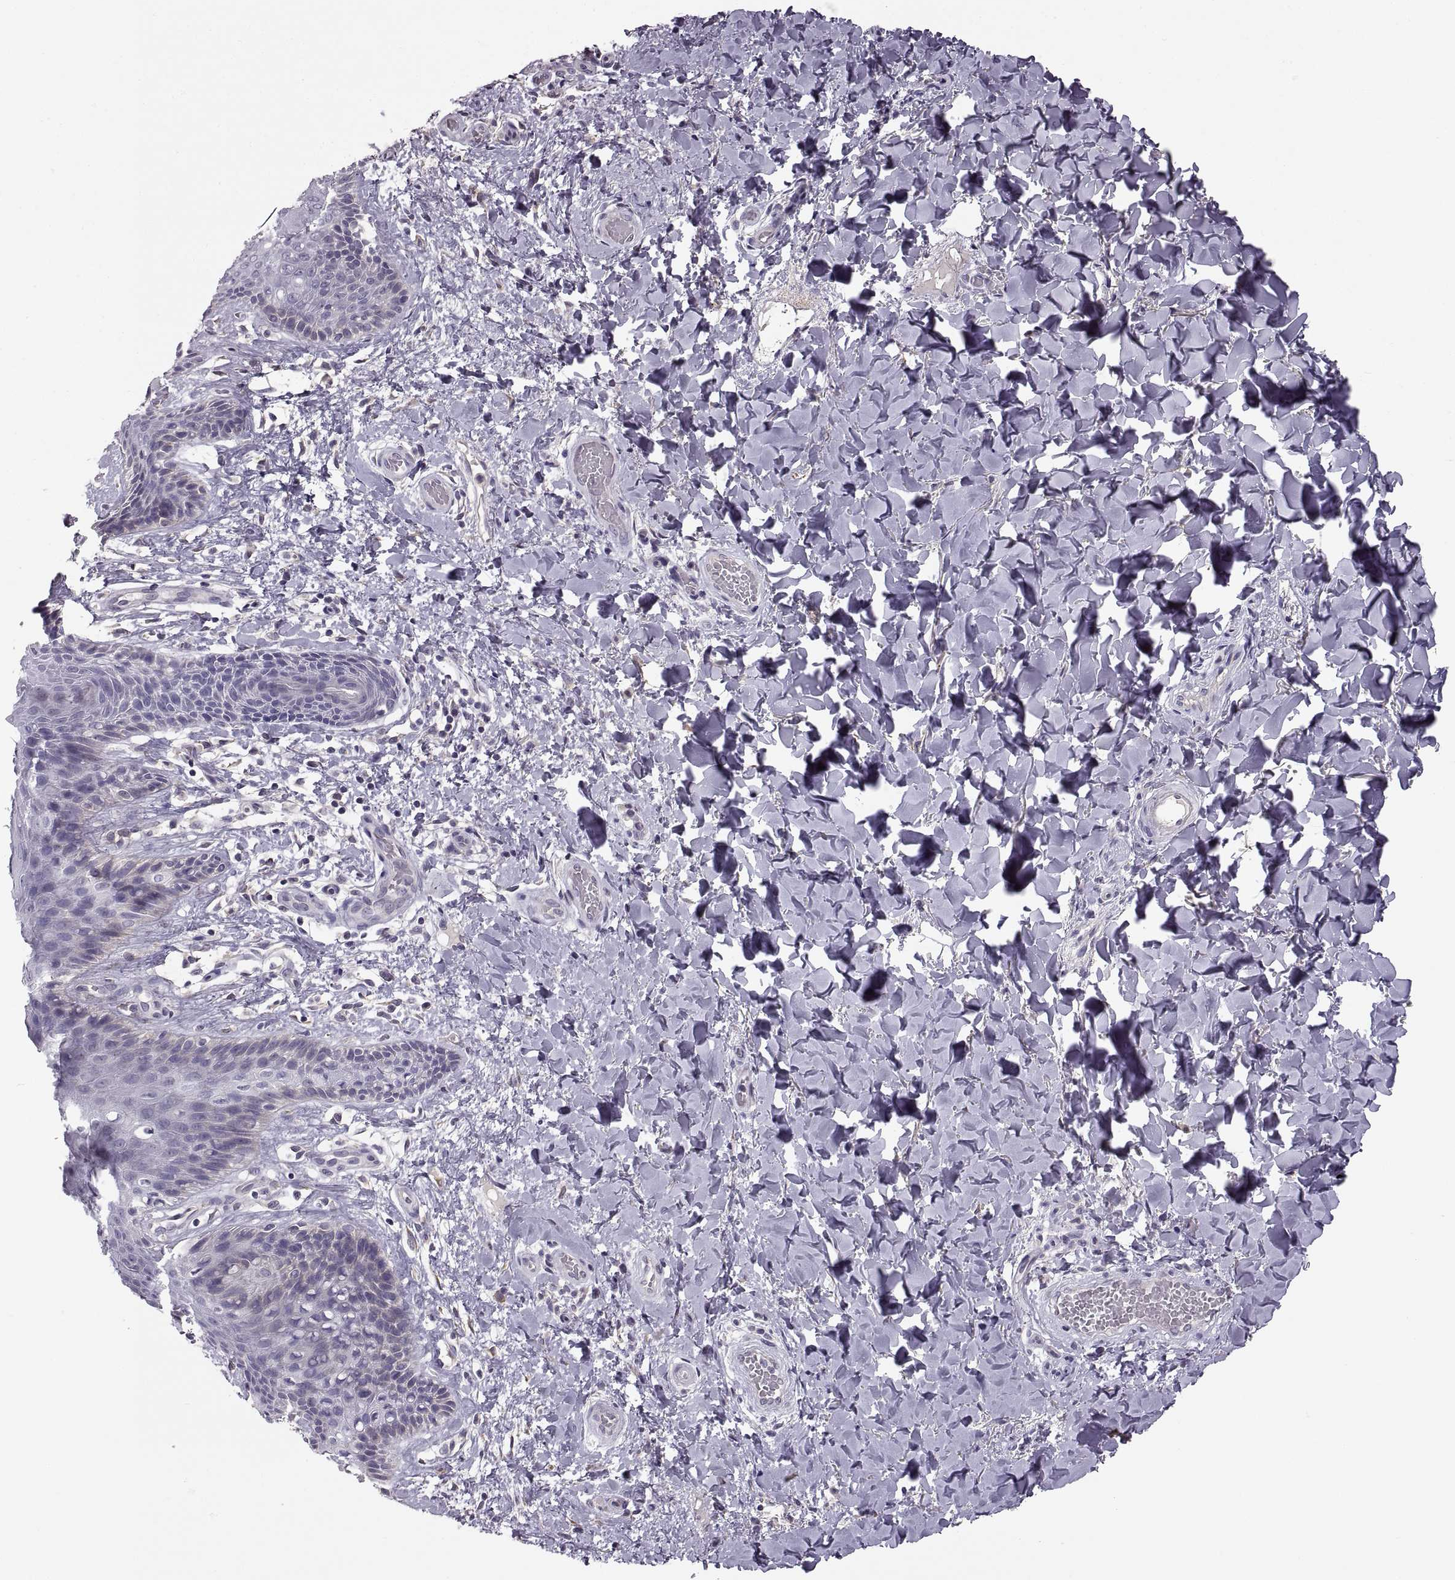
{"staining": {"intensity": "negative", "quantity": "none", "location": "none"}, "tissue": "skin", "cell_type": "Epidermal cells", "image_type": "normal", "snomed": [{"axis": "morphology", "description": "Normal tissue, NOS"}, {"axis": "topography", "description": "Anal"}], "caption": "Immunohistochemical staining of unremarkable skin shows no significant expression in epidermal cells.", "gene": "ACSBG2", "patient": {"sex": "male", "age": 36}}